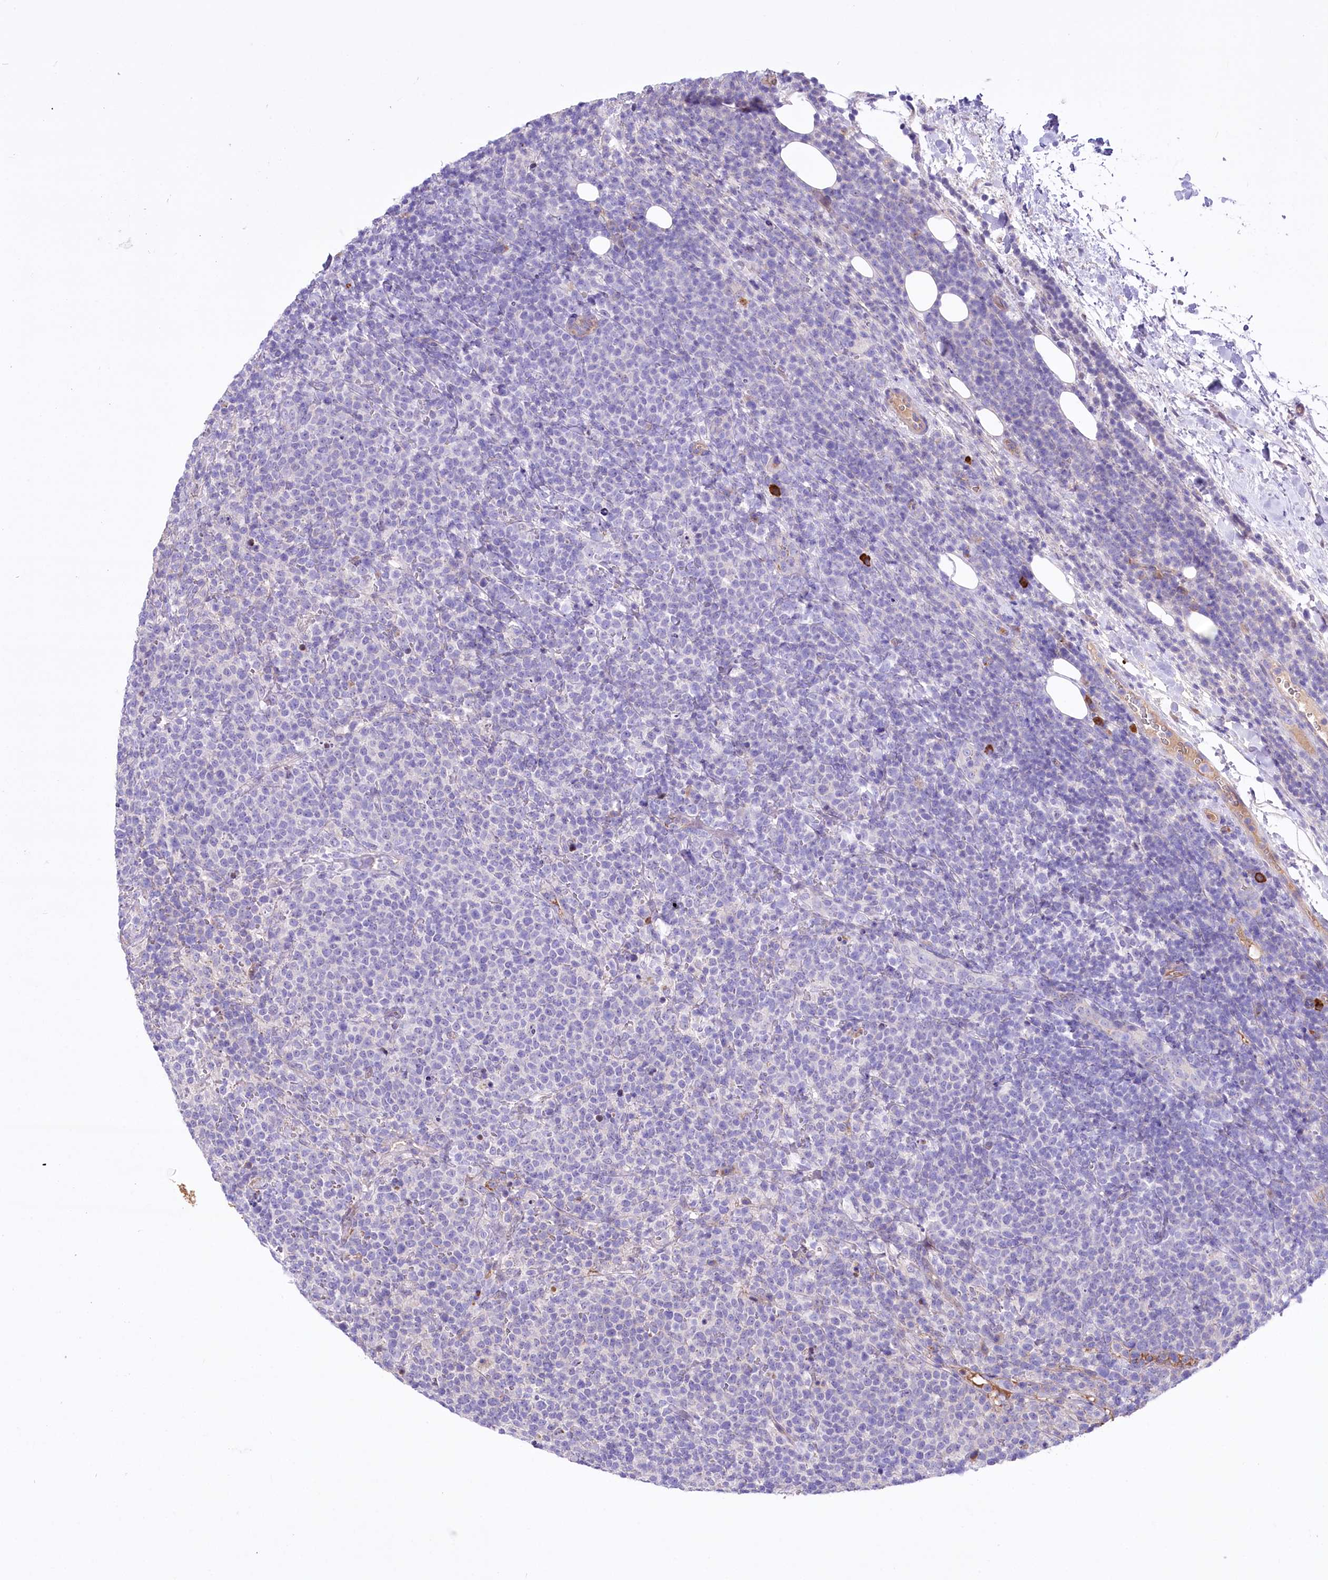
{"staining": {"intensity": "negative", "quantity": "none", "location": "none"}, "tissue": "lymphoma", "cell_type": "Tumor cells", "image_type": "cancer", "snomed": [{"axis": "morphology", "description": "Malignant lymphoma, non-Hodgkin's type, High grade"}, {"axis": "topography", "description": "Lymph node"}], "caption": "This is an immunohistochemistry micrograph of human lymphoma. There is no positivity in tumor cells.", "gene": "CEP164", "patient": {"sex": "male", "age": 61}}